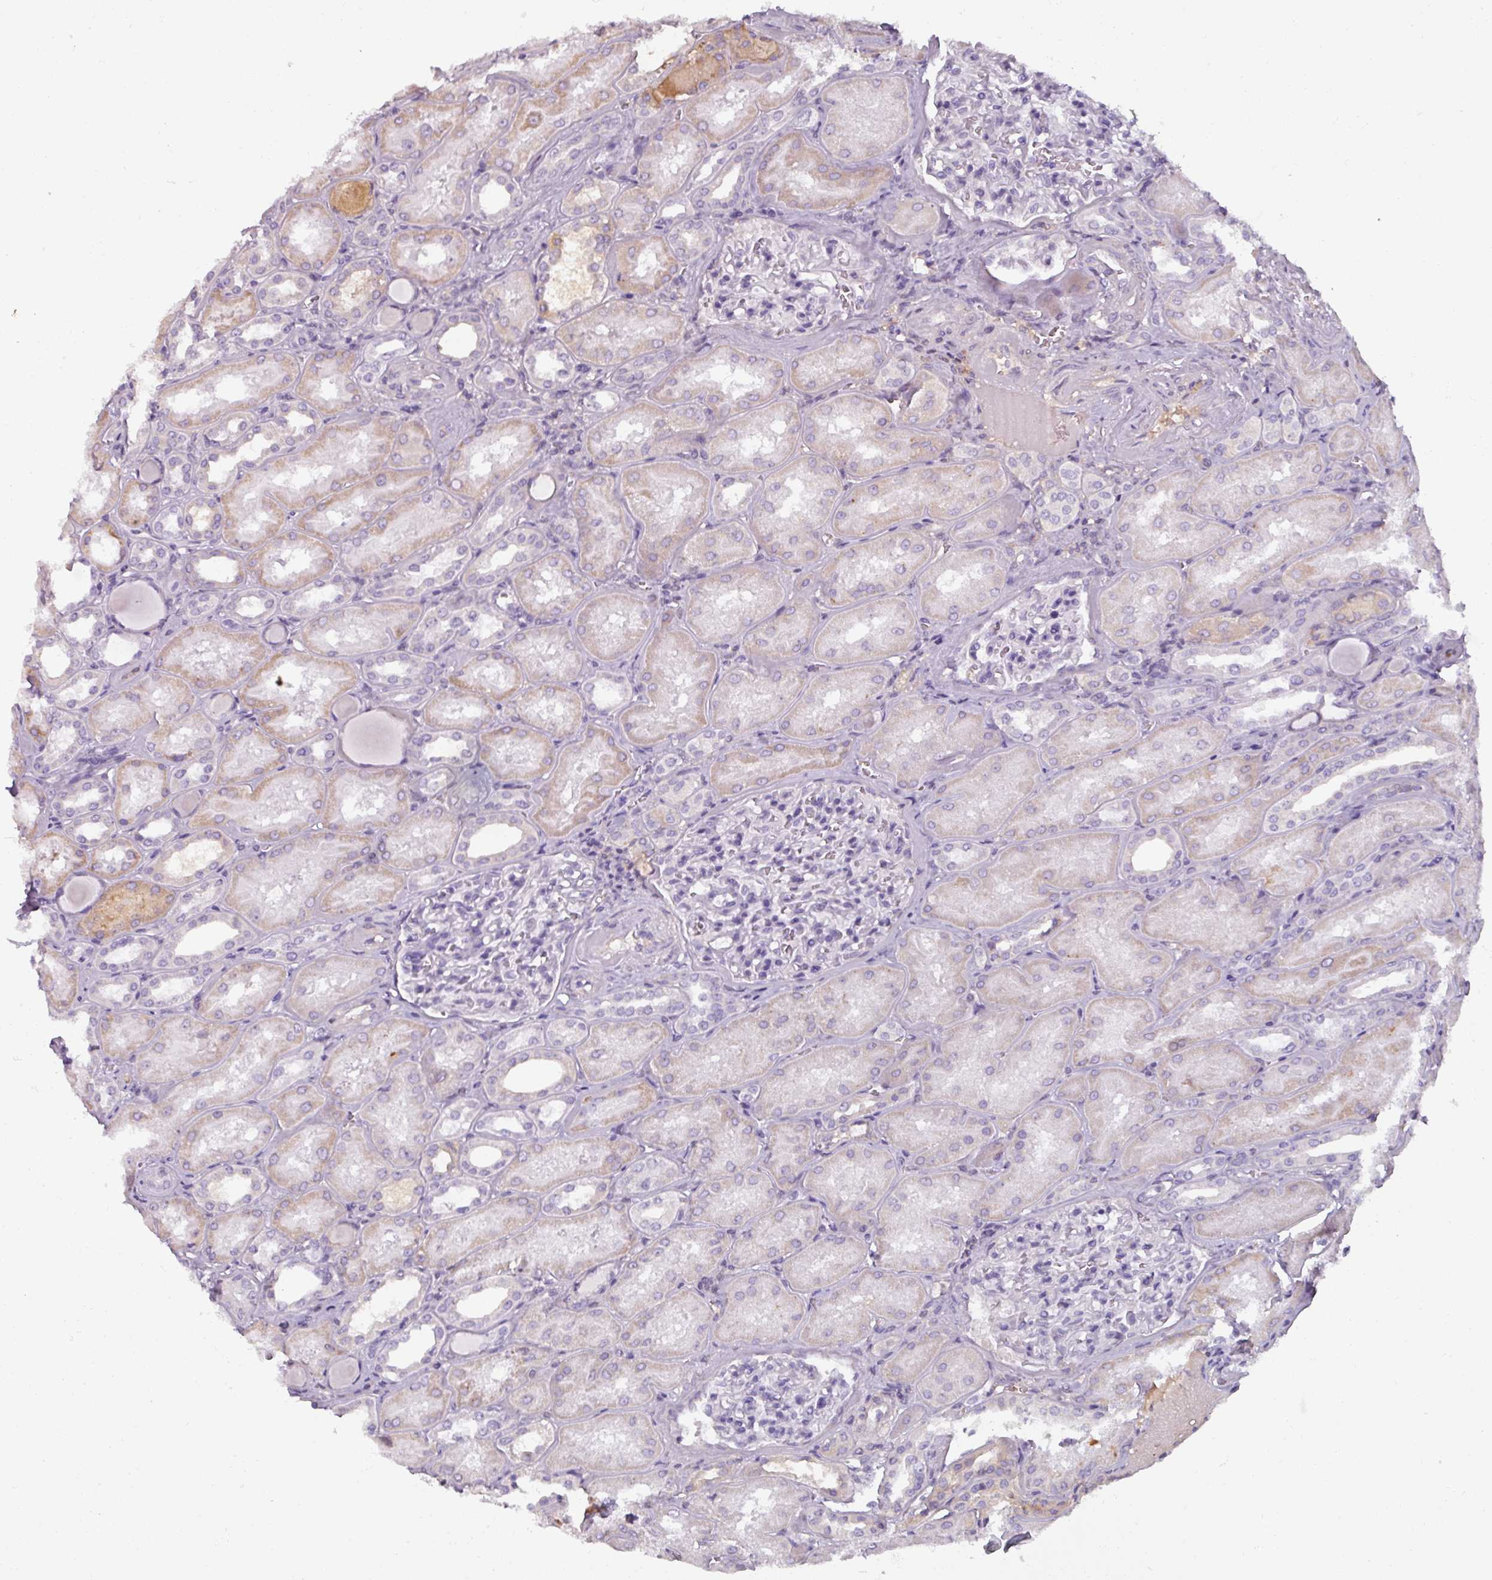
{"staining": {"intensity": "negative", "quantity": "none", "location": "none"}, "tissue": "kidney", "cell_type": "Cells in glomeruli", "image_type": "normal", "snomed": [{"axis": "morphology", "description": "Normal tissue, NOS"}, {"axis": "topography", "description": "Kidney"}], "caption": "A micrograph of kidney stained for a protein displays no brown staining in cells in glomeruli.", "gene": "SPESP1", "patient": {"sex": "male", "age": 61}}